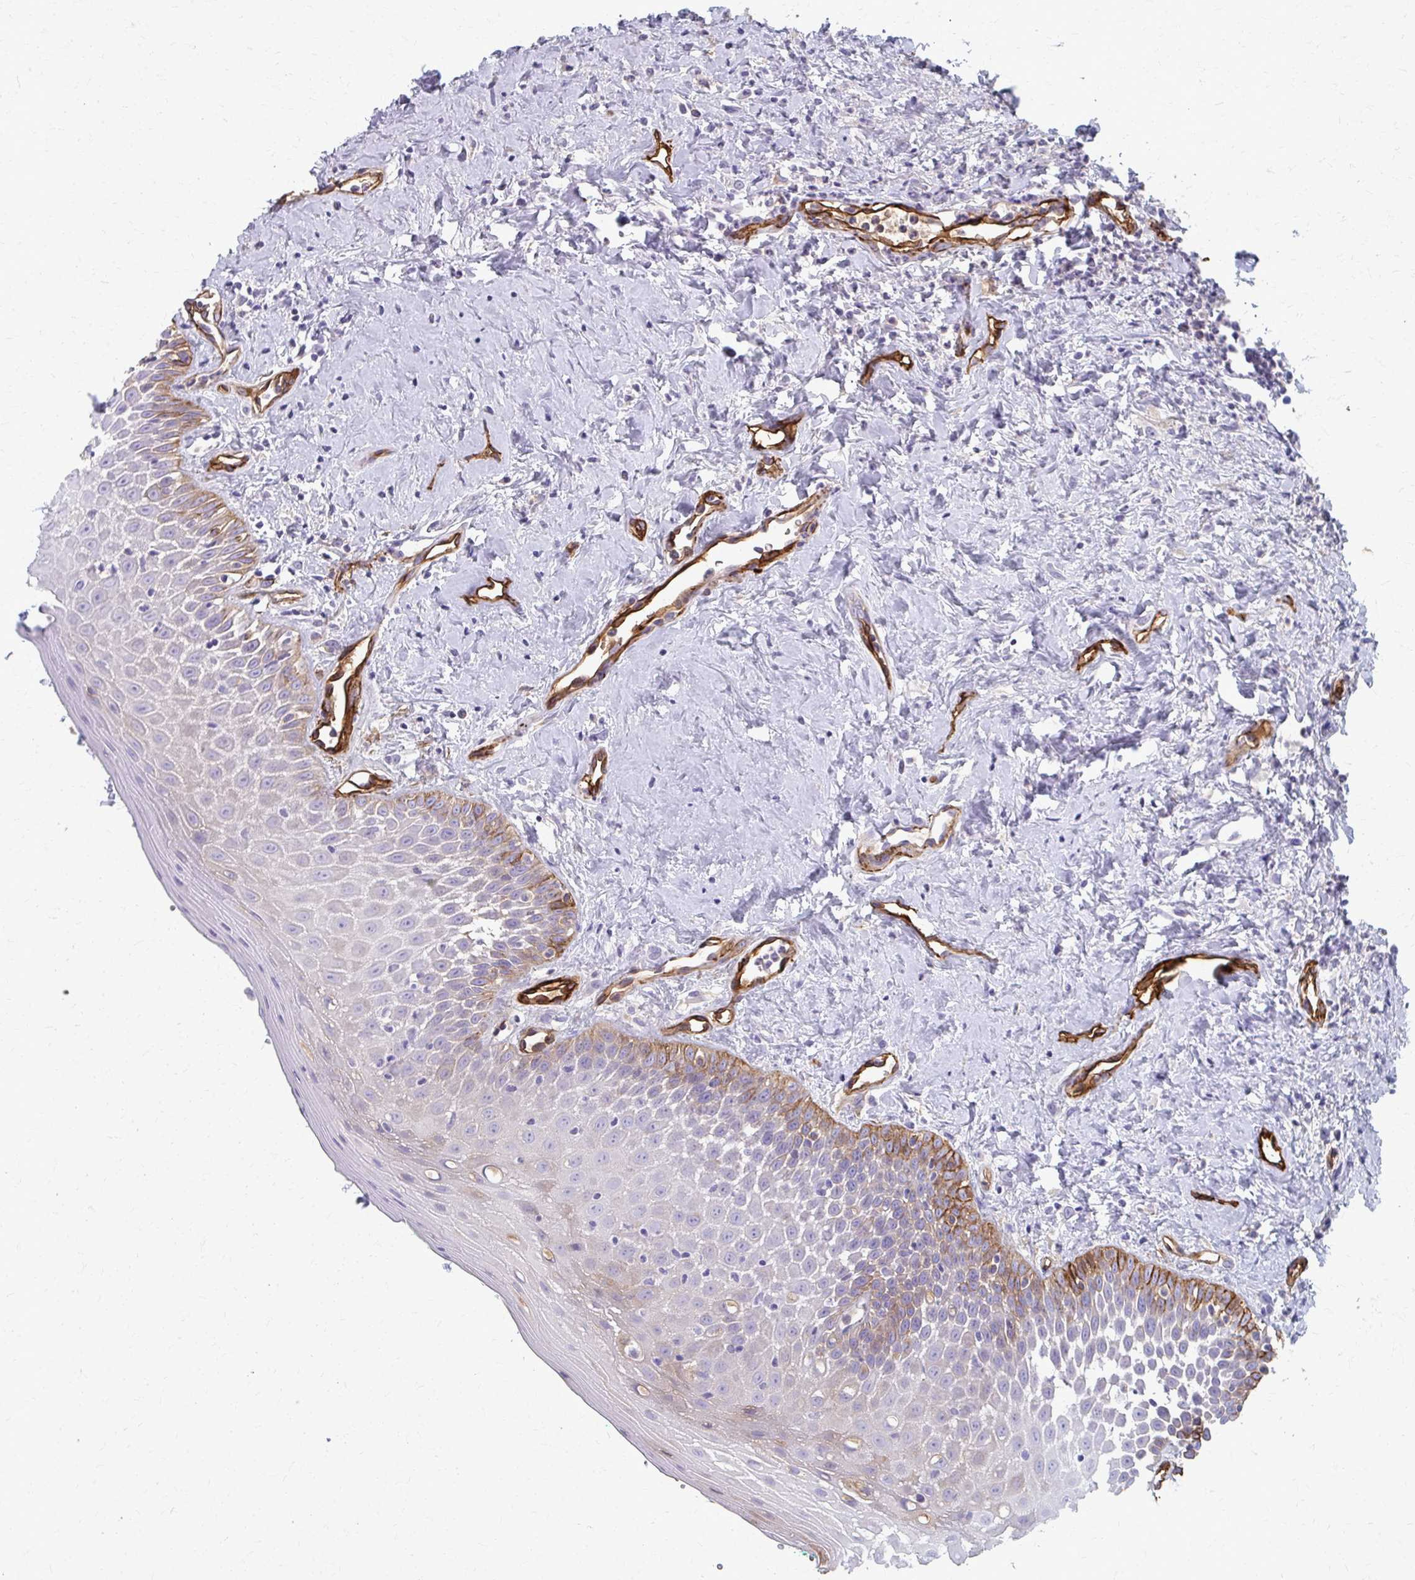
{"staining": {"intensity": "moderate", "quantity": "<25%", "location": "cytoplasmic/membranous"}, "tissue": "oral mucosa", "cell_type": "Squamous epithelial cells", "image_type": "normal", "snomed": [{"axis": "morphology", "description": "Normal tissue, NOS"}, {"axis": "topography", "description": "Oral tissue"}], "caption": "An image of human oral mucosa stained for a protein demonstrates moderate cytoplasmic/membranous brown staining in squamous epithelial cells. (Brightfield microscopy of DAB IHC at high magnification).", "gene": "ADIPOQ", "patient": {"sex": "female", "age": 70}}